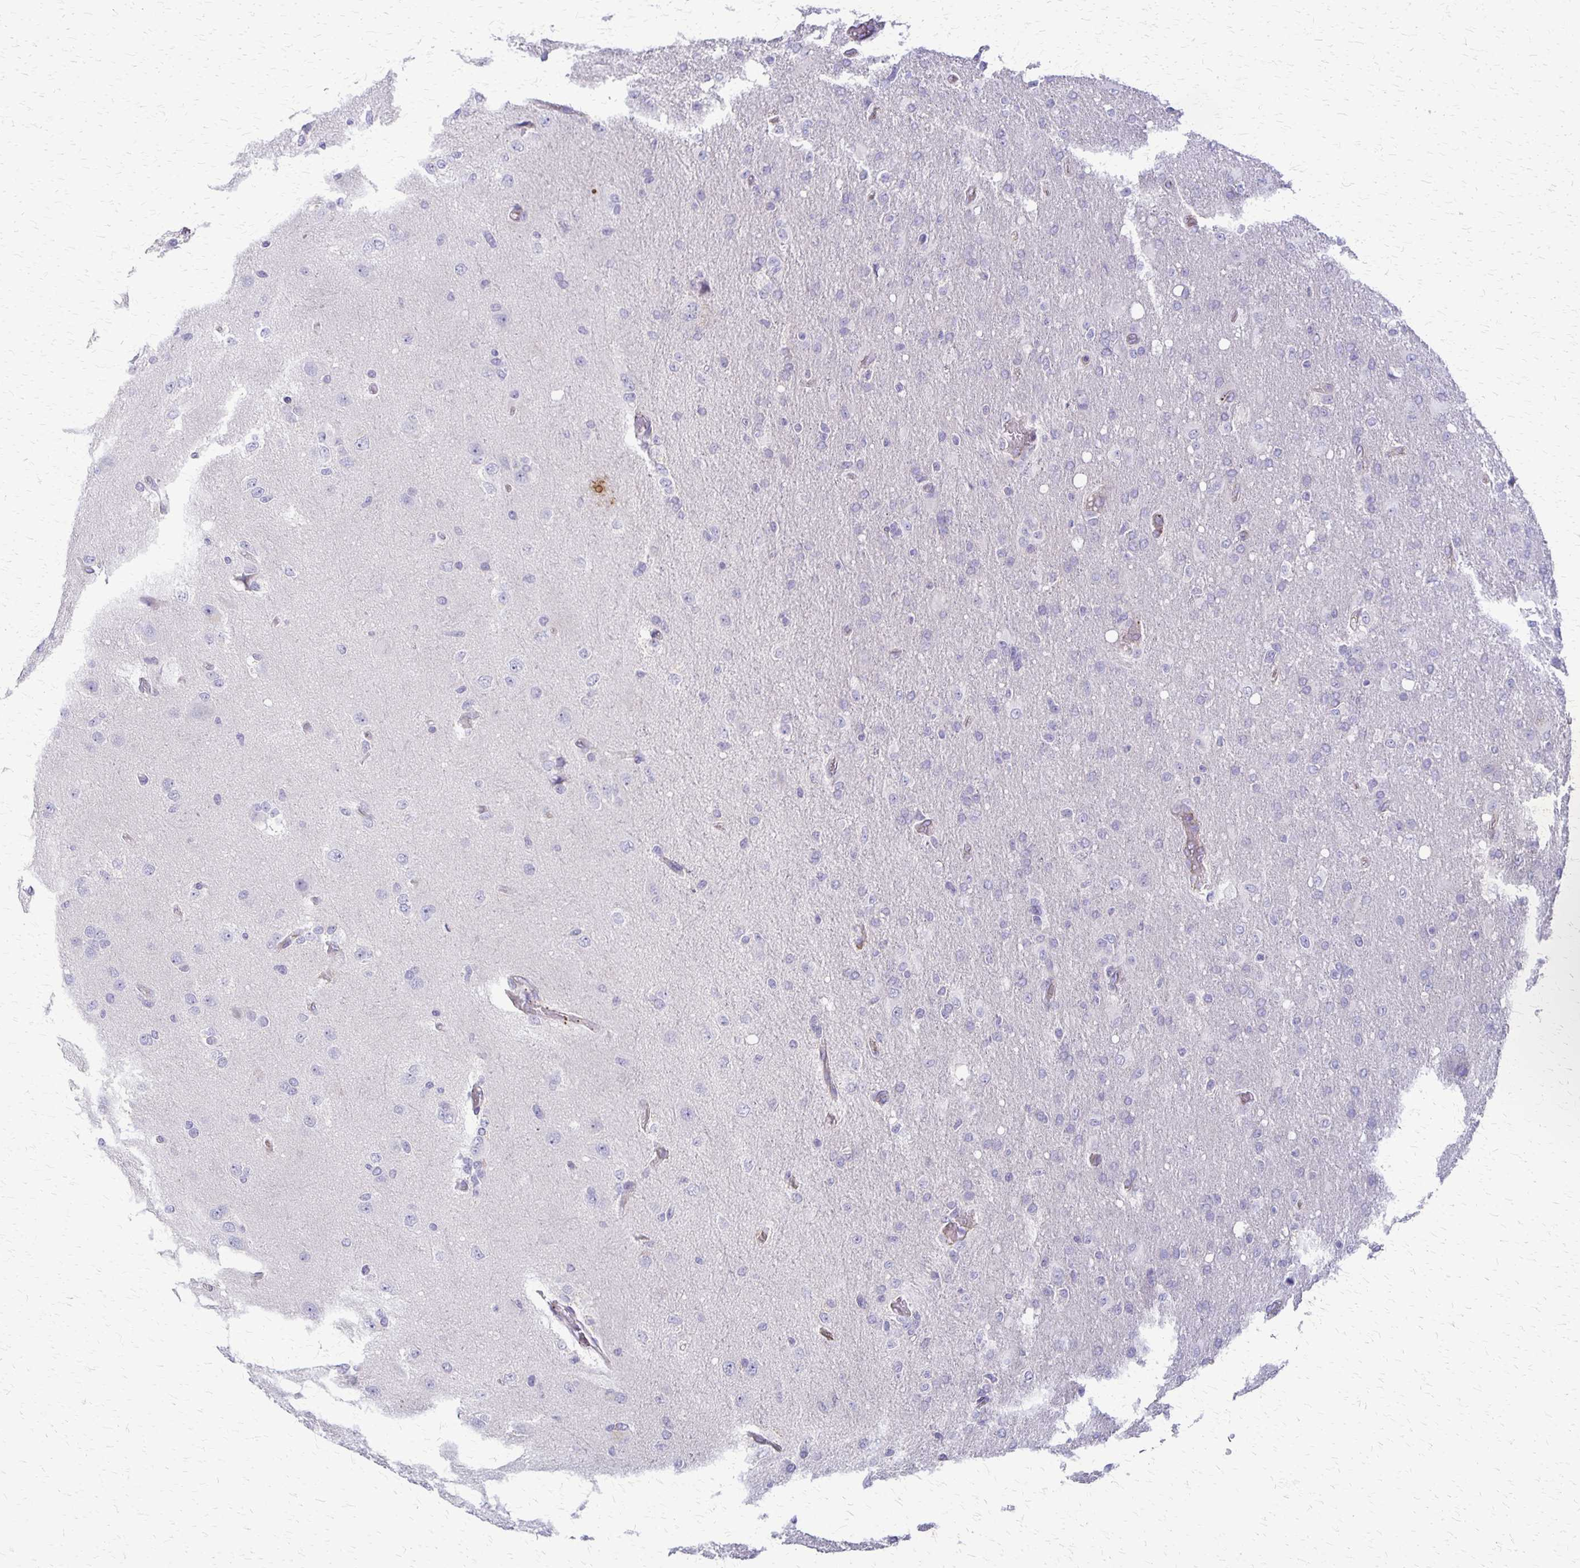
{"staining": {"intensity": "negative", "quantity": "none", "location": "none"}, "tissue": "glioma", "cell_type": "Tumor cells", "image_type": "cancer", "snomed": [{"axis": "morphology", "description": "Glioma, malignant, High grade"}, {"axis": "topography", "description": "Brain"}], "caption": "Malignant glioma (high-grade) stained for a protein using immunohistochemistry (IHC) exhibits no expression tumor cells.", "gene": "RHOC", "patient": {"sex": "male", "age": 53}}